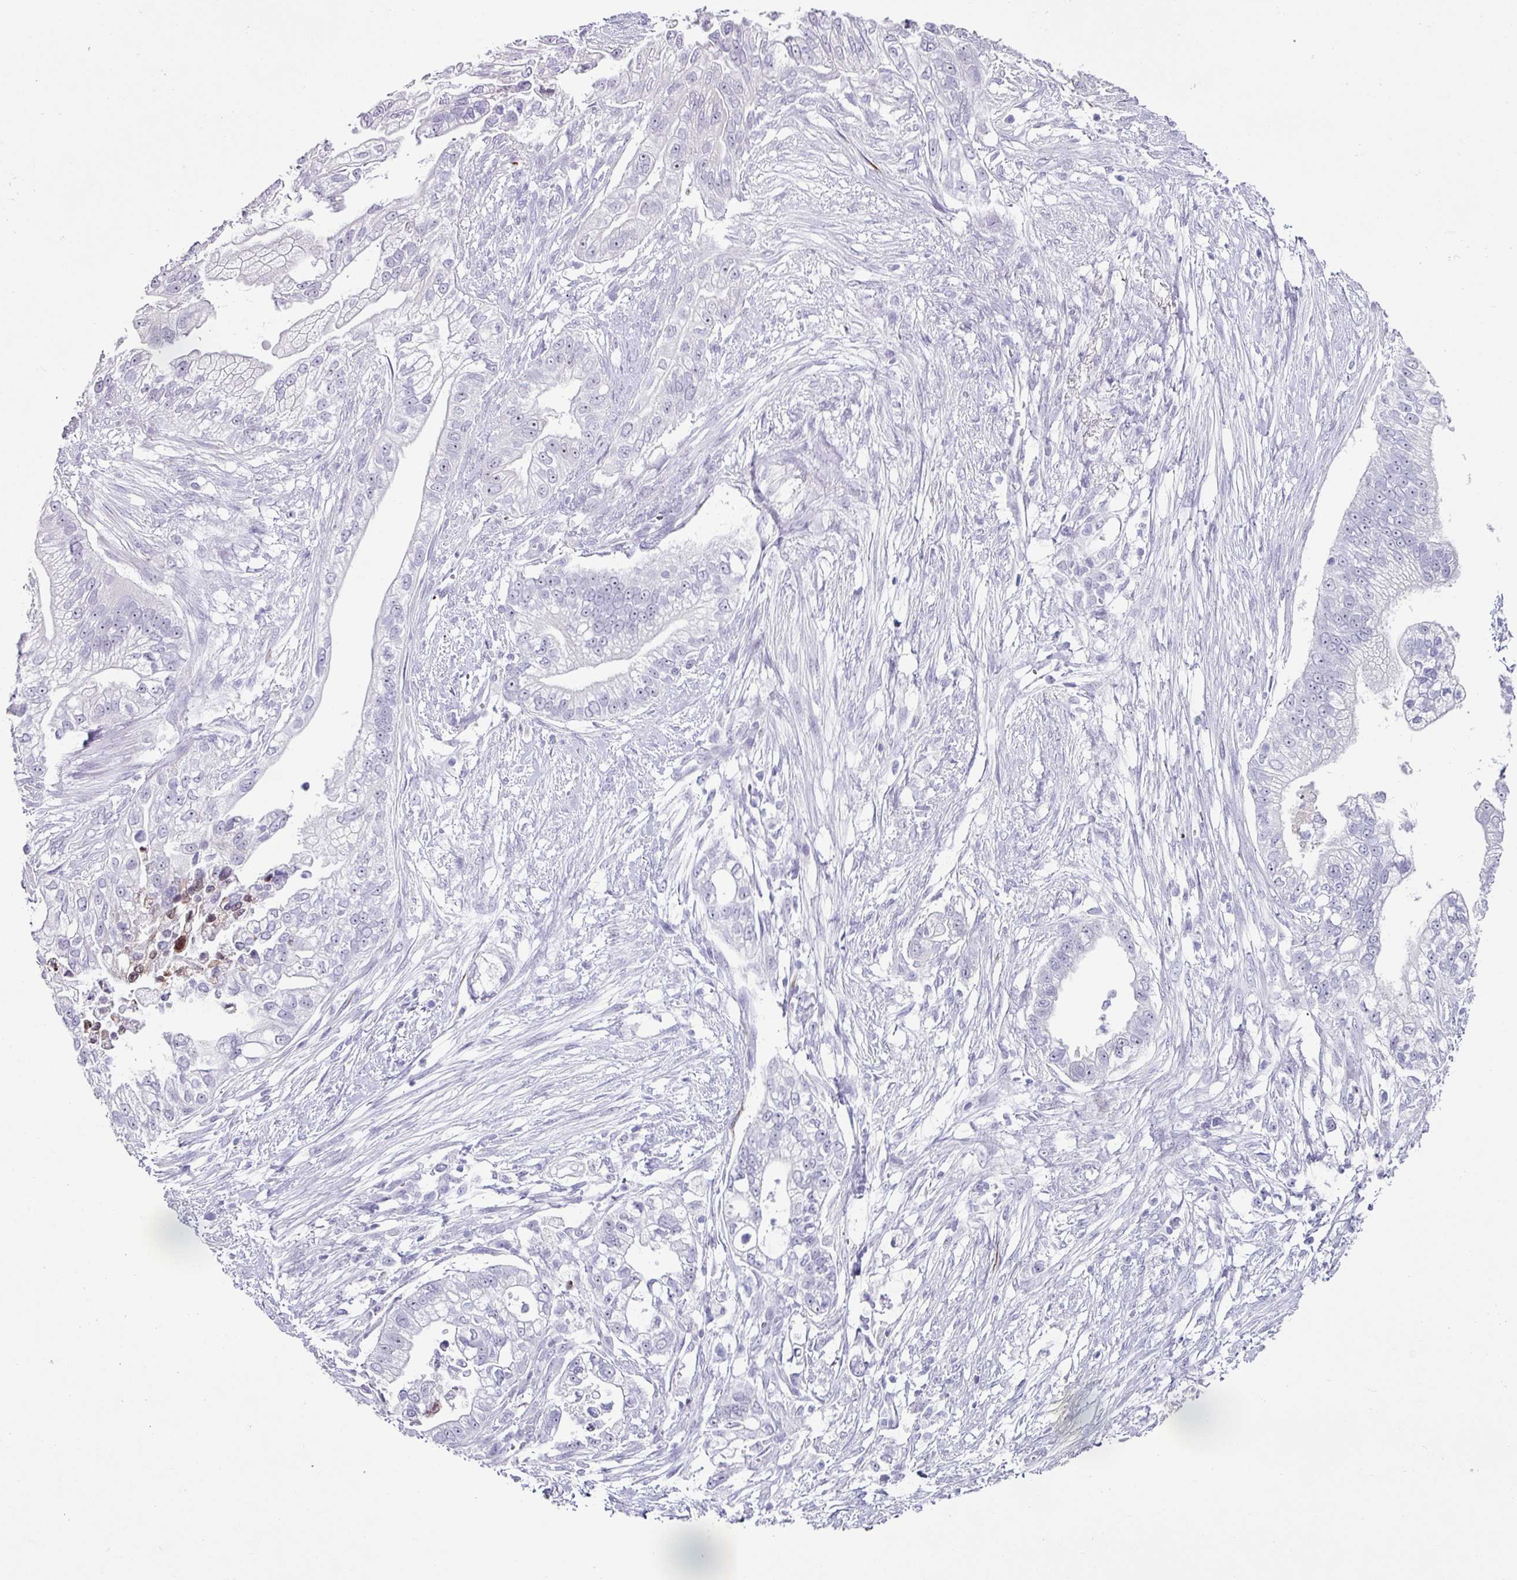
{"staining": {"intensity": "negative", "quantity": "none", "location": "none"}, "tissue": "pancreatic cancer", "cell_type": "Tumor cells", "image_type": "cancer", "snomed": [{"axis": "morphology", "description": "Adenocarcinoma, NOS"}, {"axis": "topography", "description": "Pancreas"}], "caption": "A micrograph of adenocarcinoma (pancreatic) stained for a protein reveals no brown staining in tumor cells.", "gene": "TRA2A", "patient": {"sex": "male", "age": 70}}